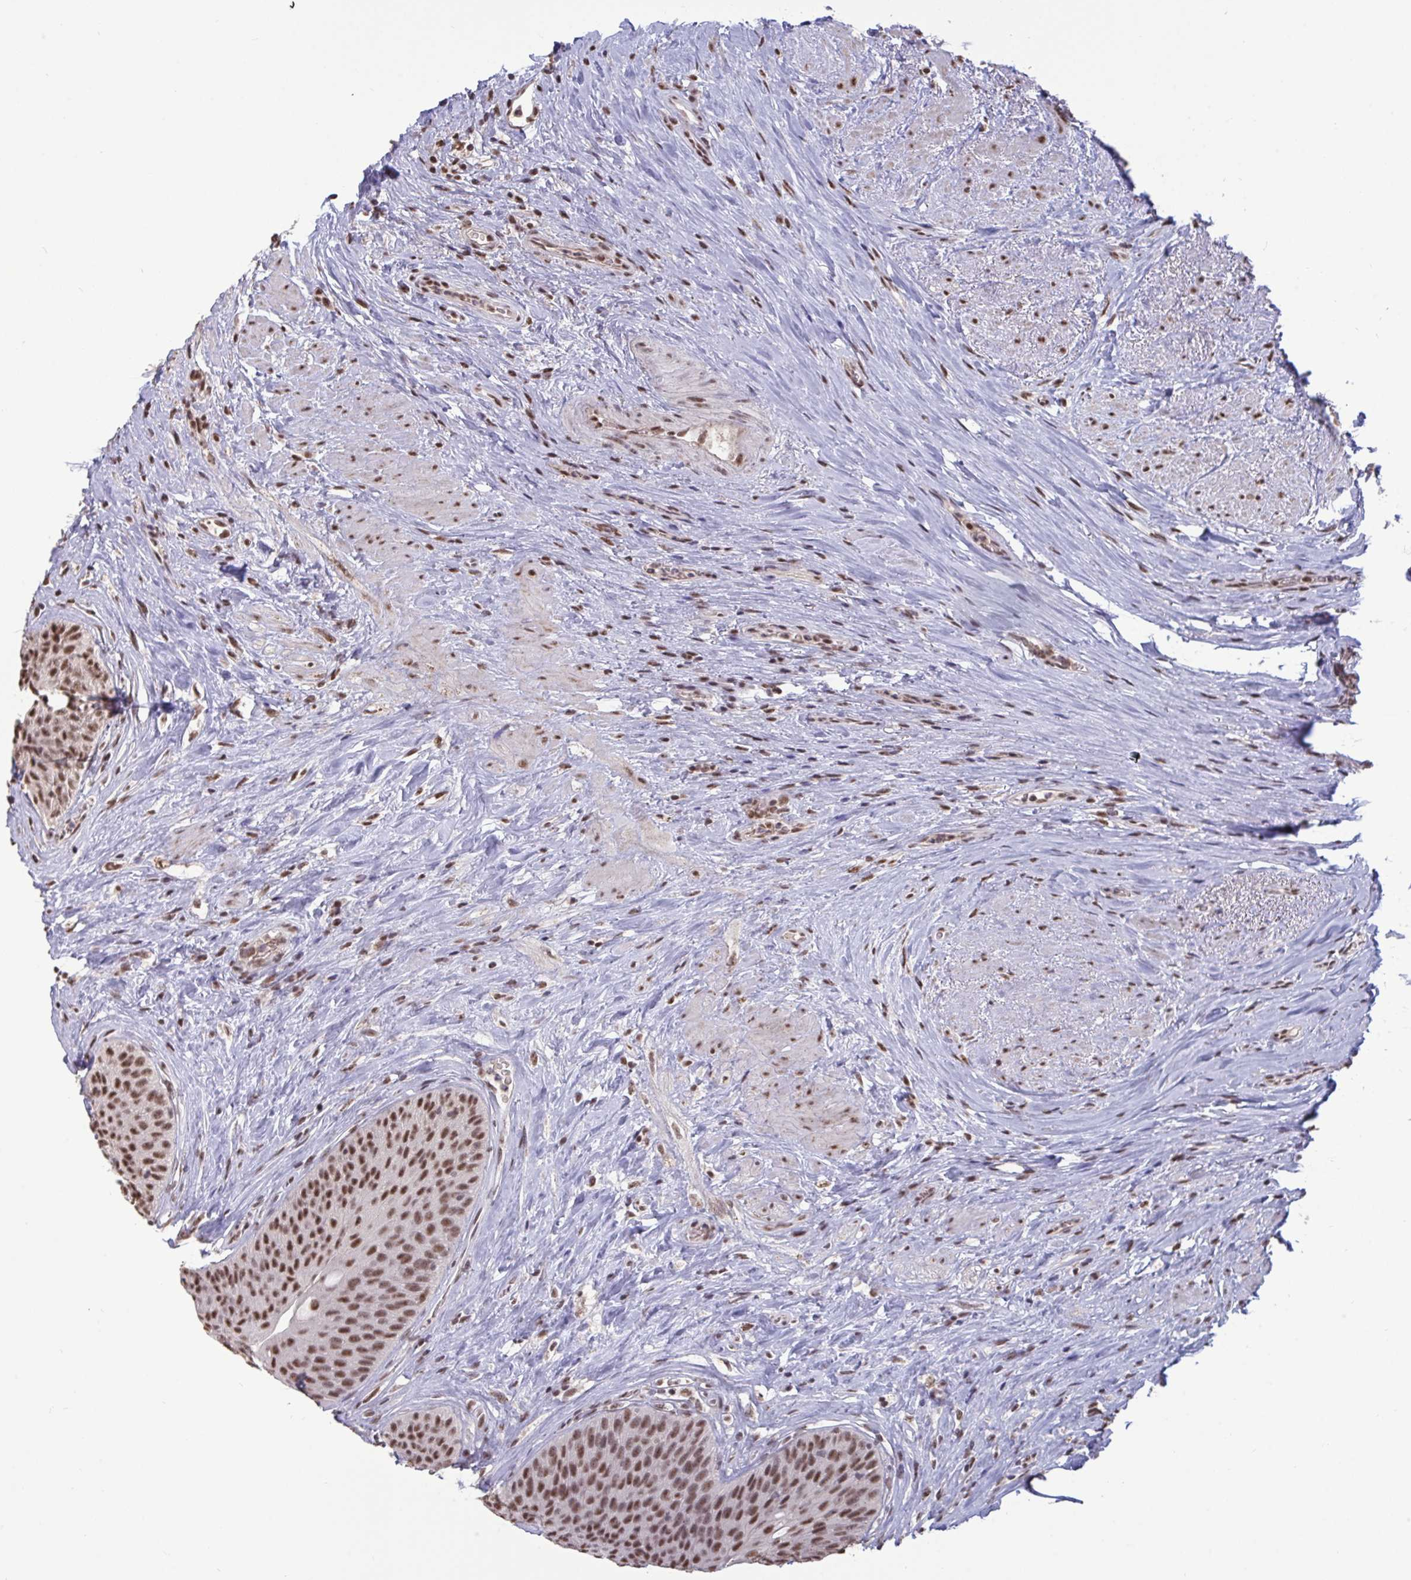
{"staining": {"intensity": "moderate", "quantity": ">75%", "location": "nuclear"}, "tissue": "urinary bladder", "cell_type": "Urothelial cells", "image_type": "normal", "snomed": [{"axis": "morphology", "description": "Normal tissue, NOS"}, {"axis": "topography", "description": "Urinary bladder"}], "caption": "A histopathology image of human urinary bladder stained for a protein displays moderate nuclear brown staining in urothelial cells.", "gene": "PUF60", "patient": {"sex": "female", "age": 56}}